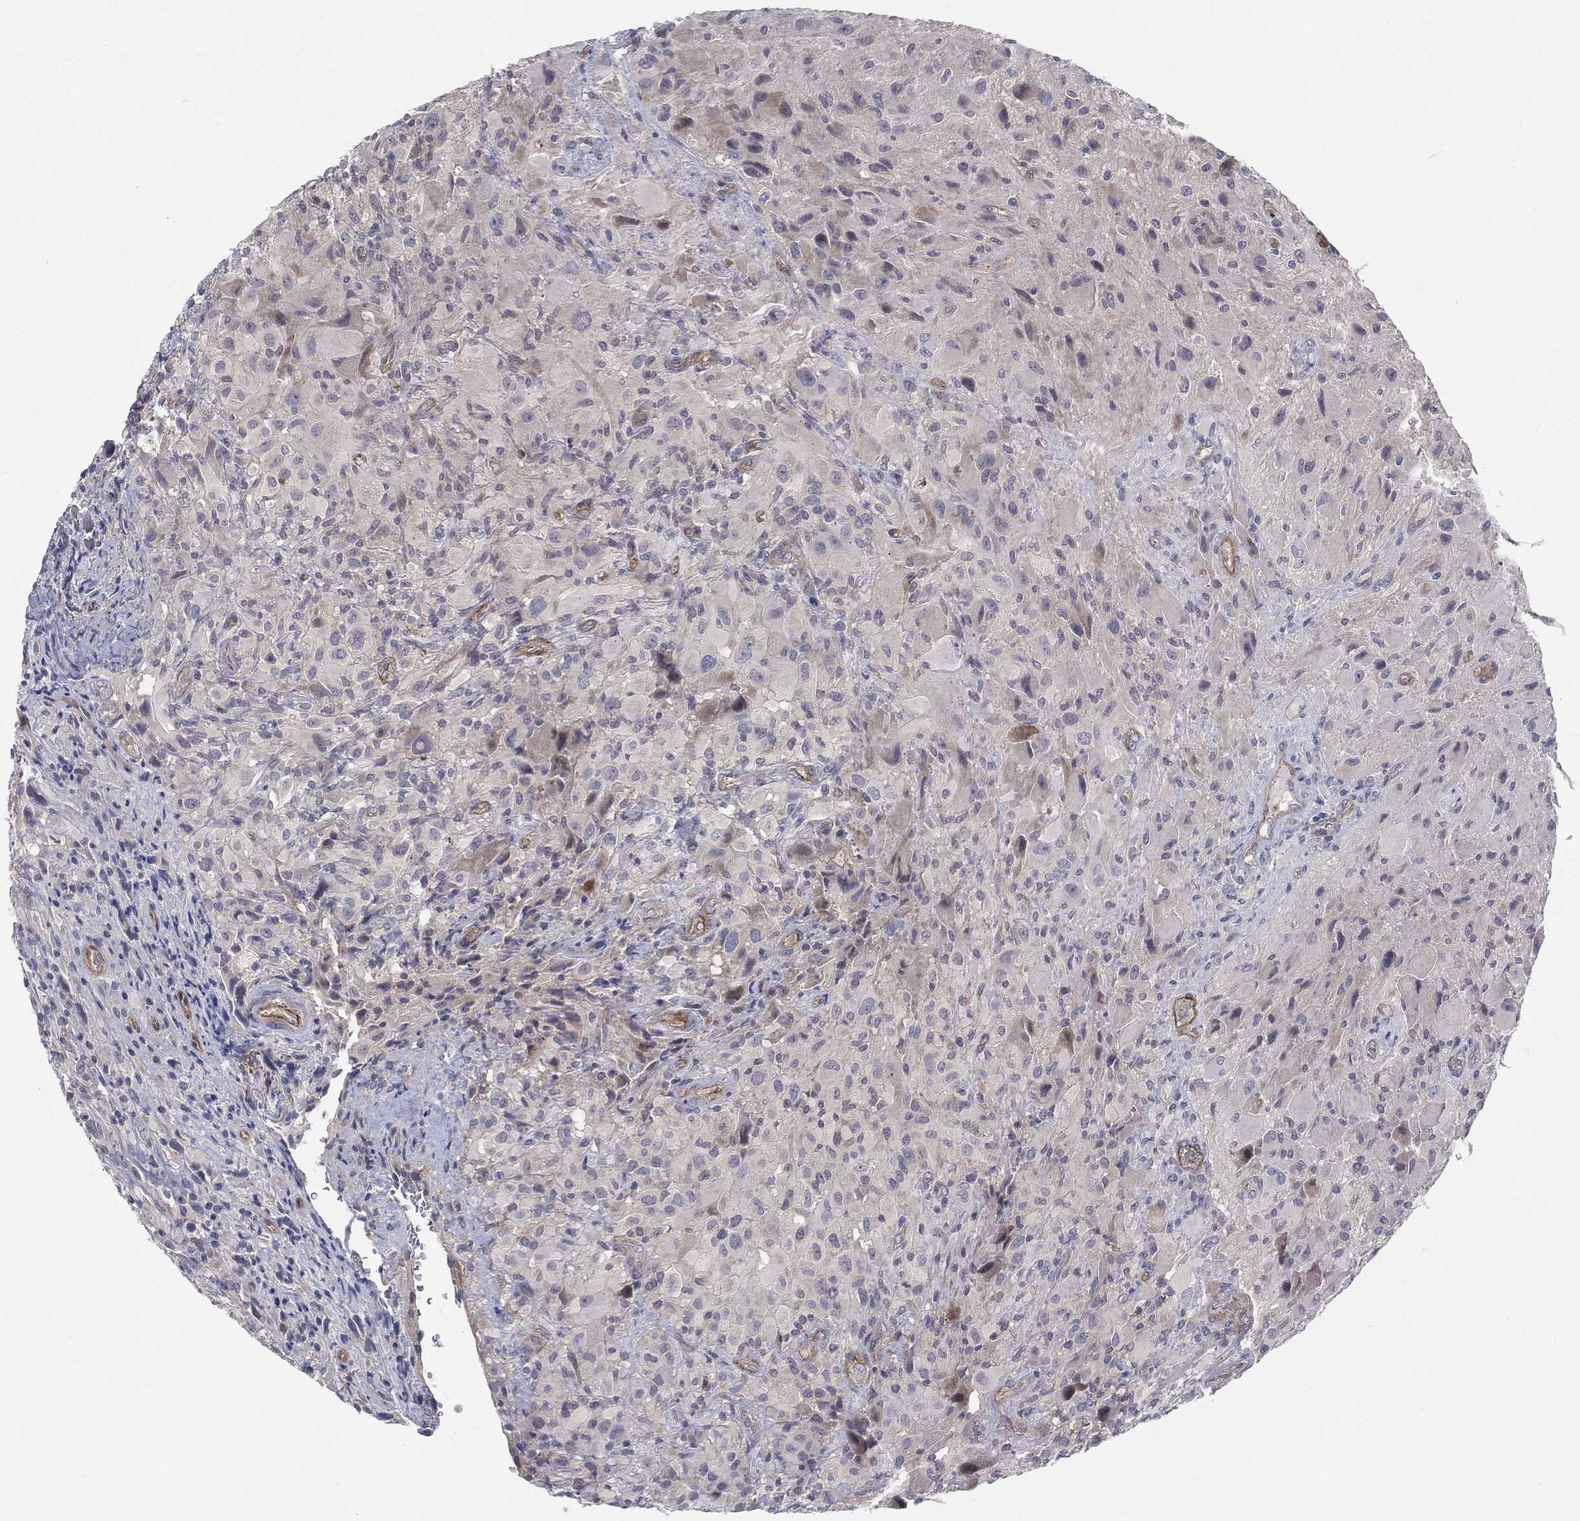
{"staining": {"intensity": "negative", "quantity": "none", "location": "none"}, "tissue": "glioma", "cell_type": "Tumor cells", "image_type": "cancer", "snomed": [{"axis": "morphology", "description": "Glioma, malignant, High grade"}, {"axis": "topography", "description": "Cerebral cortex"}], "caption": "High power microscopy micrograph of an immunohistochemistry (IHC) micrograph of glioma, revealing no significant positivity in tumor cells.", "gene": "POMZP3", "patient": {"sex": "male", "age": 35}}